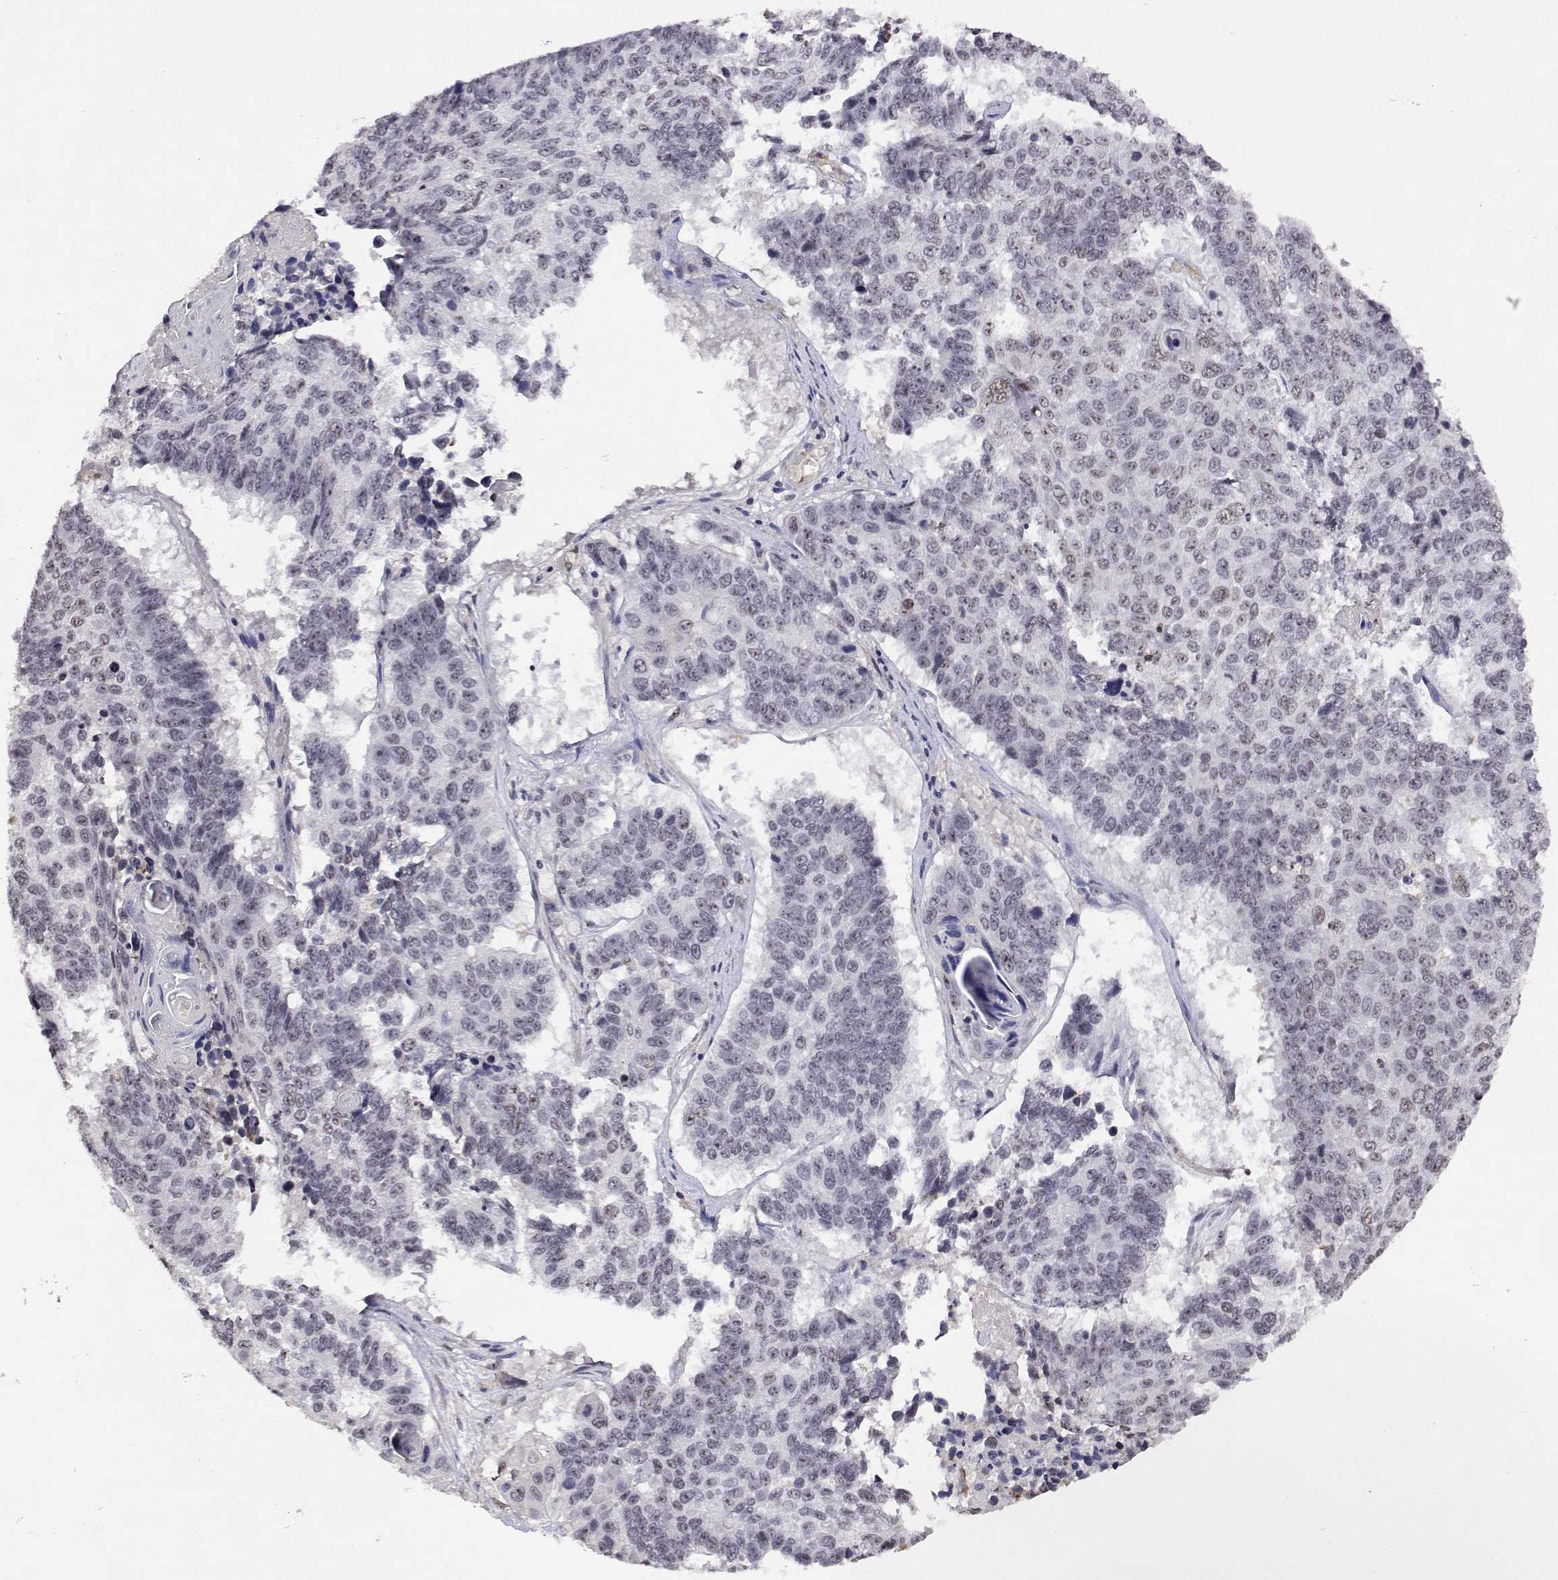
{"staining": {"intensity": "negative", "quantity": "none", "location": "none"}, "tissue": "lung cancer", "cell_type": "Tumor cells", "image_type": "cancer", "snomed": [{"axis": "morphology", "description": "Squamous cell carcinoma, NOS"}, {"axis": "topography", "description": "Lung"}], "caption": "High power microscopy histopathology image of an IHC micrograph of squamous cell carcinoma (lung), revealing no significant positivity in tumor cells.", "gene": "NHP2", "patient": {"sex": "male", "age": 73}}